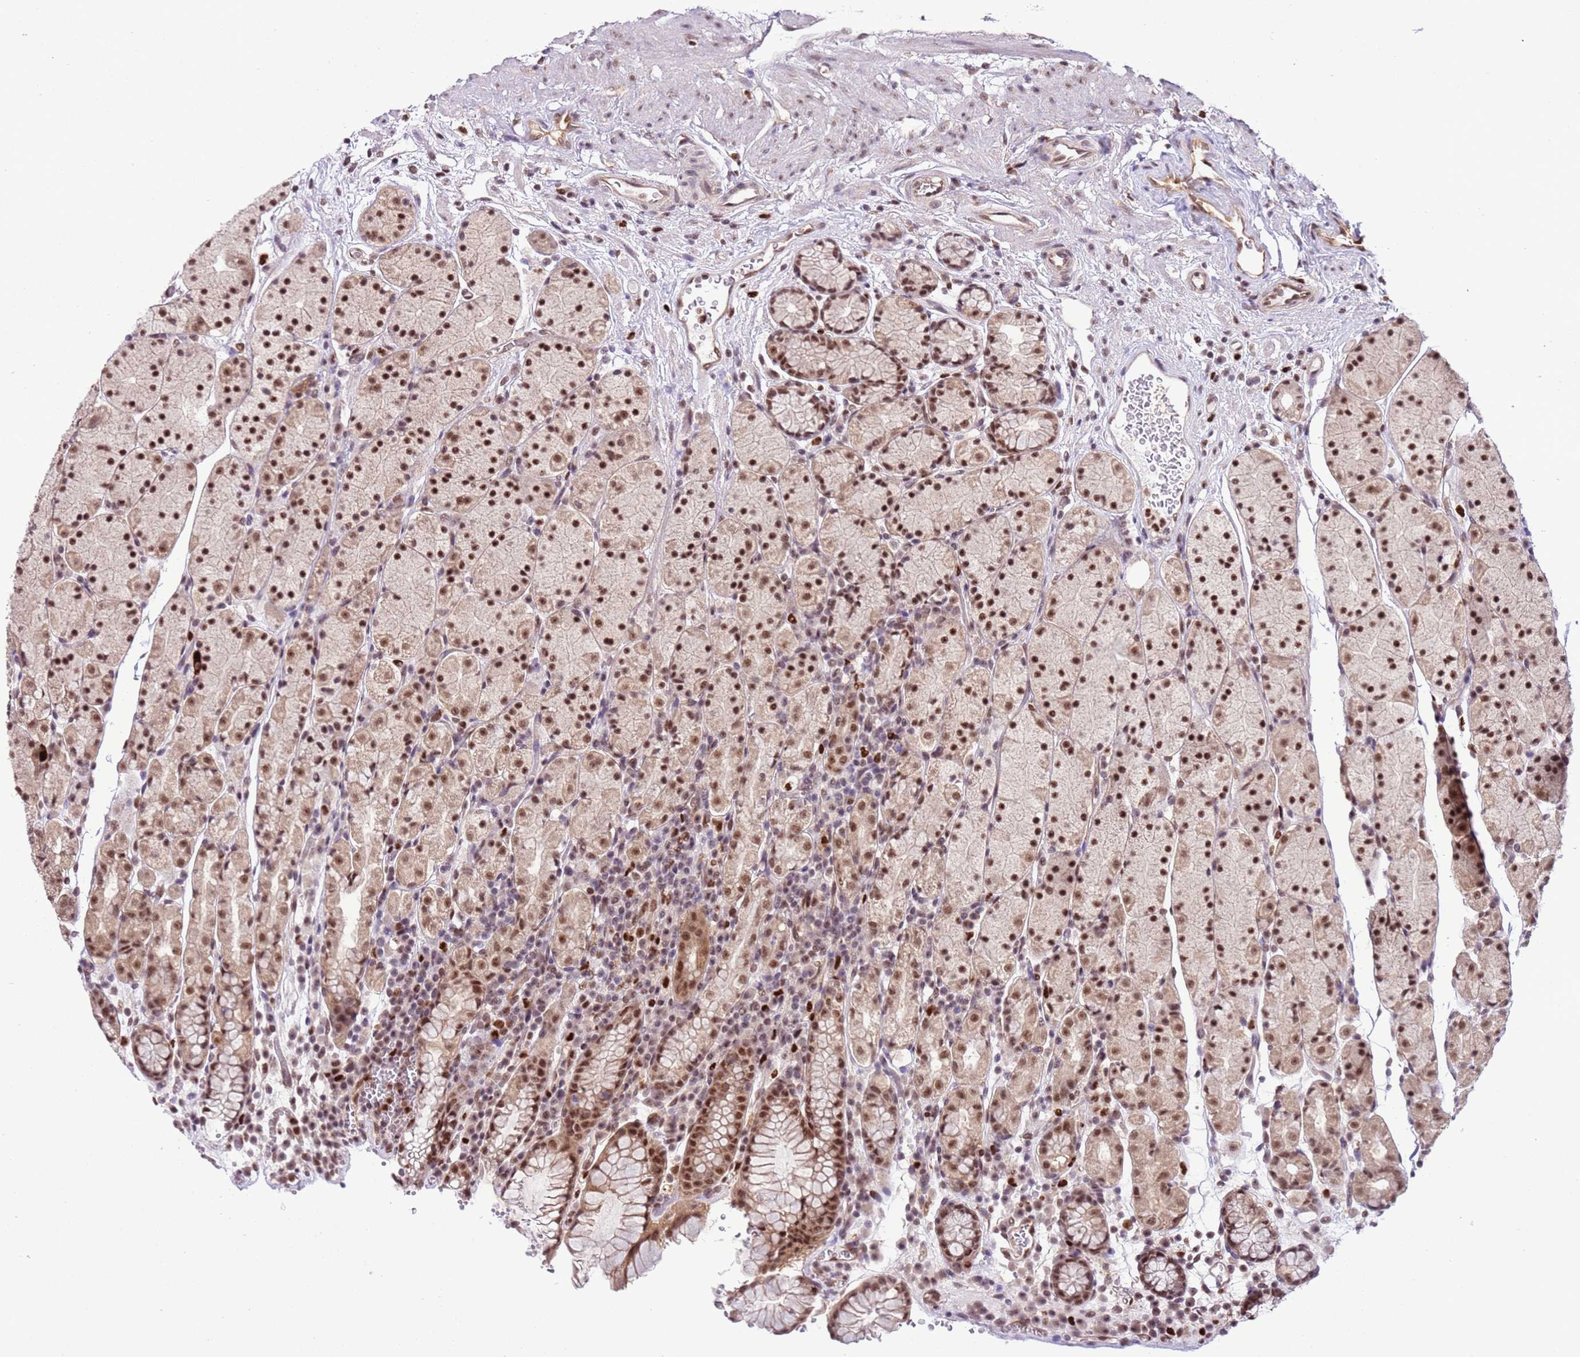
{"staining": {"intensity": "strong", "quantity": ">75%", "location": "cytoplasmic/membranous,nuclear"}, "tissue": "stomach", "cell_type": "Glandular cells", "image_type": "normal", "snomed": [{"axis": "morphology", "description": "Normal tissue, NOS"}, {"axis": "topography", "description": "Stomach, upper"}, {"axis": "topography", "description": "Stomach"}], "caption": "Immunohistochemical staining of unremarkable stomach demonstrates >75% levels of strong cytoplasmic/membranous,nuclear protein expression in approximately >75% of glandular cells. The protein is stained brown, and the nuclei are stained in blue (DAB IHC with brightfield microscopy, high magnification).", "gene": "PRPF6", "patient": {"sex": "male", "age": 62}}